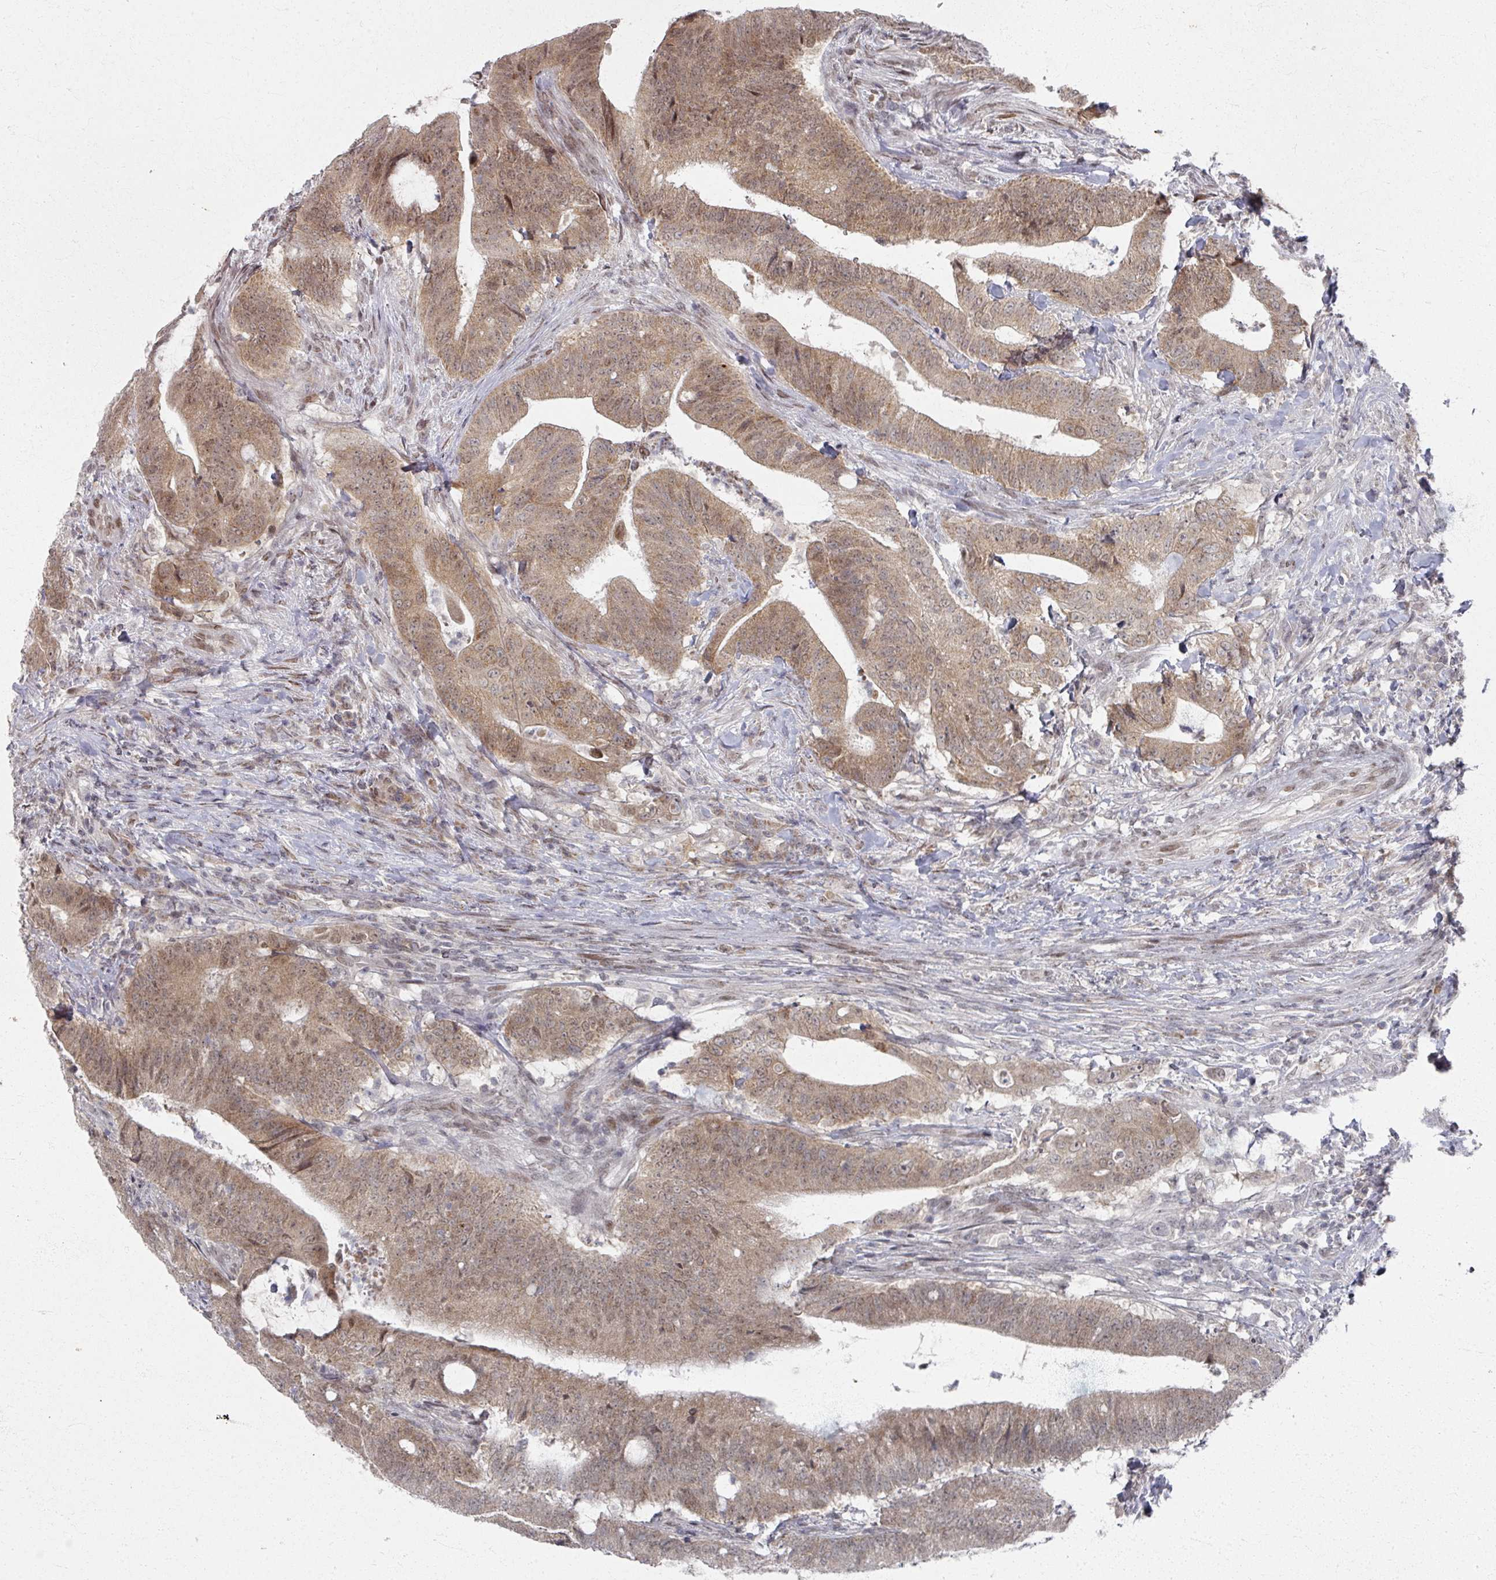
{"staining": {"intensity": "moderate", "quantity": ">75%", "location": "cytoplasmic/membranous,nuclear"}, "tissue": "colorectal cancer", "cell_type": "Tumor cells", "image_type": "cancer", "snomed": [{"axis": "morphology", "description": "Adenocarcinoma, NOS"}, {"axis": "topography", "description": "Colon"}], "caption": "A photomicrograph showing moderate cytoplasmic/membranous and nuclear staining in about >75% of tumor cells in colorectal cancer (adenocarcinoma), as visualized by brown immunohistochemical staining.", "gene": "PSKH1", "patient": {"sex": "female", "age": 43}}